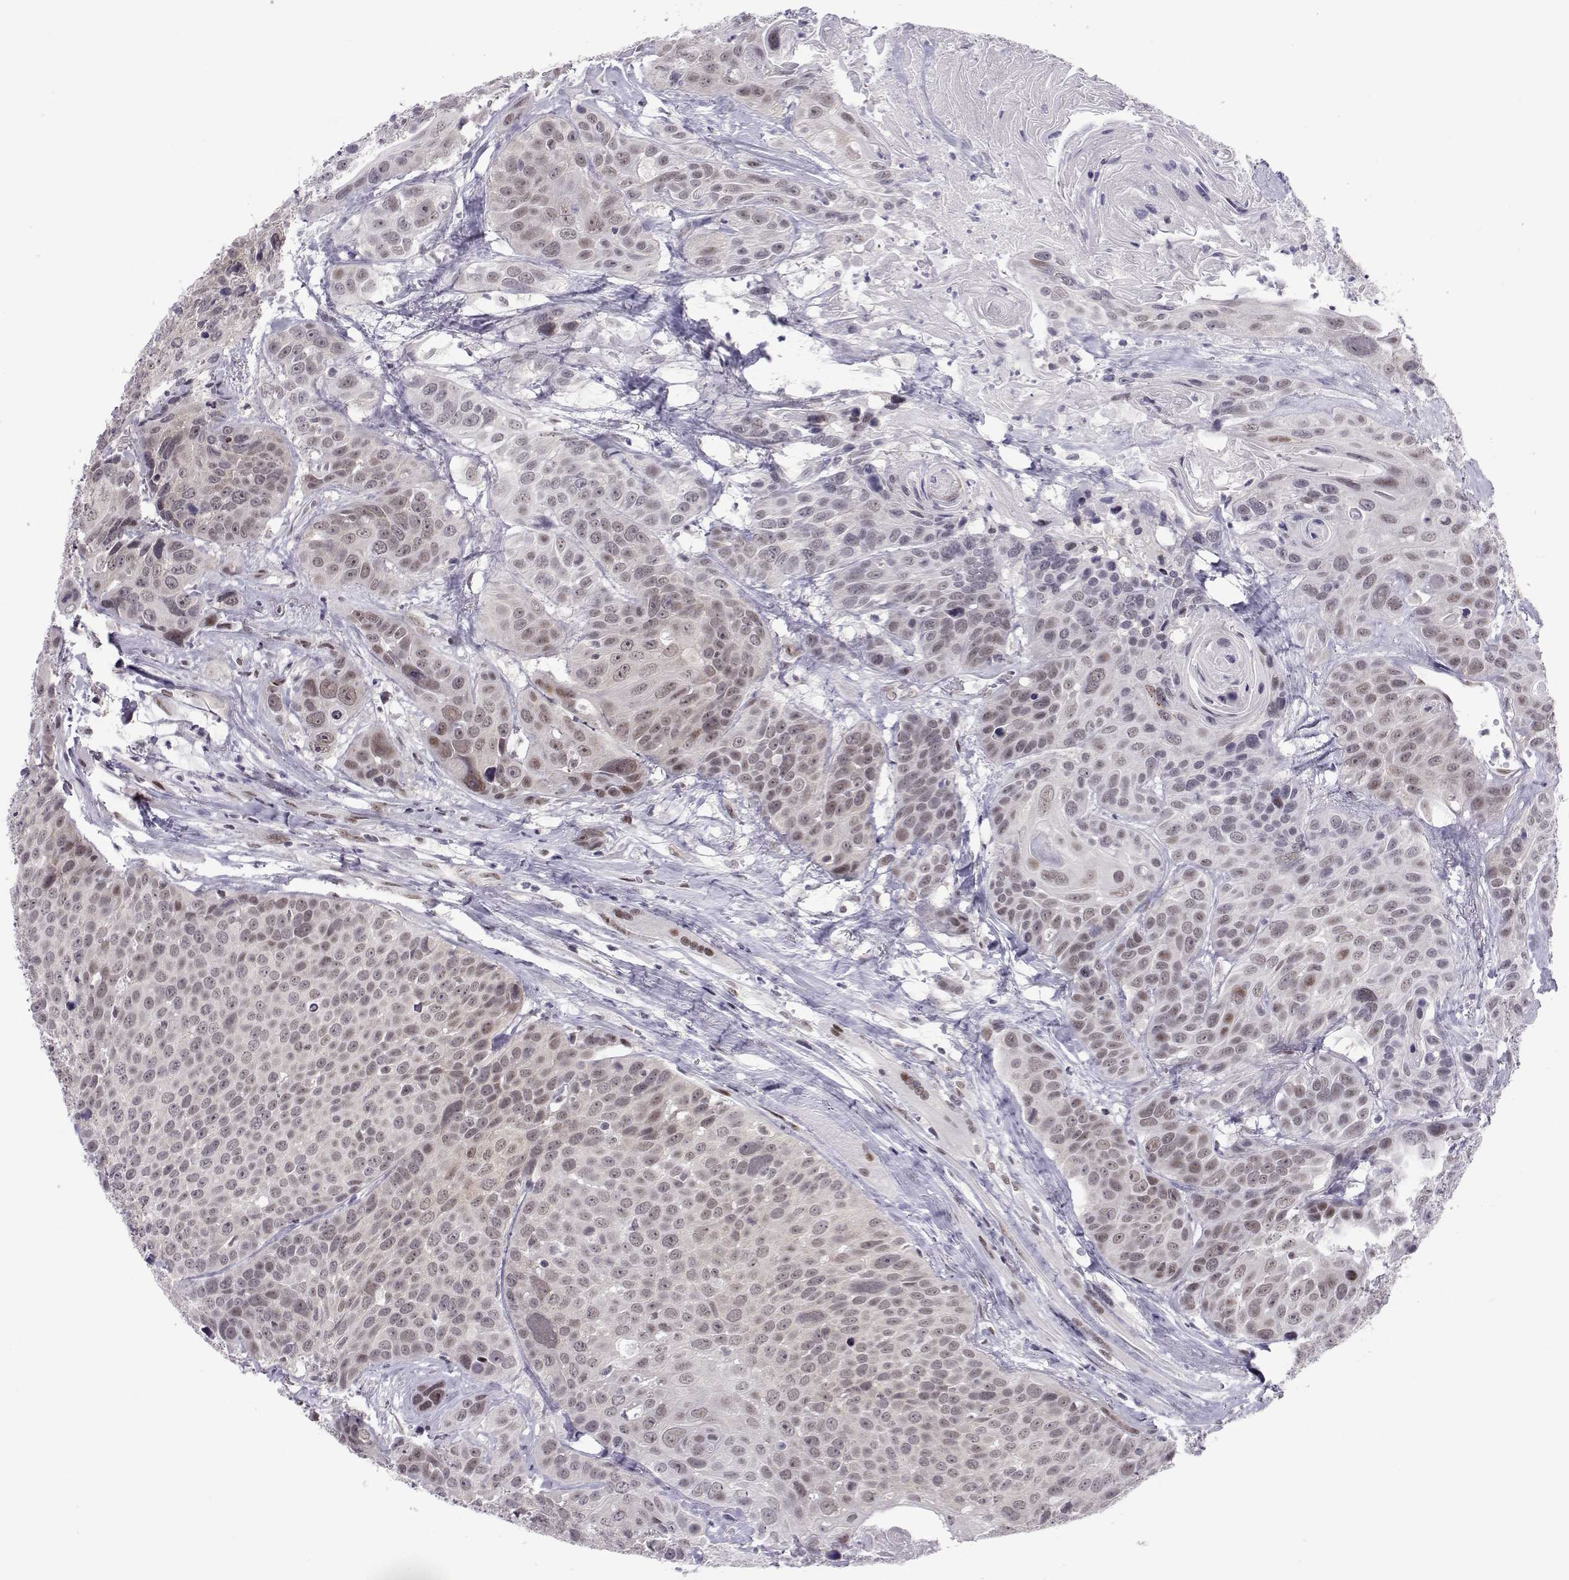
{"staining": {"intensity": "weak", "quantity": "<25%", "location": "nuclear"}, "tissue": "head and neck cancer", "cell_type": "Tumor cells", "image_type": "cancer", "snomed": [{"axis": "morphology", "description": "Squamous cell carcinoma, NOS"}, {"axis": "topography", "description": "Oral tissue"}, {"axis": "topography", "description": "Head-Neck"}], "caption": "Head and neck cancer was stained to show a protein in brown. There is no significant positivity in tumor cells. Nuclei are stained in blue.", "gene": "SIX6", "patient": {"sex": "male", "age": 56}}